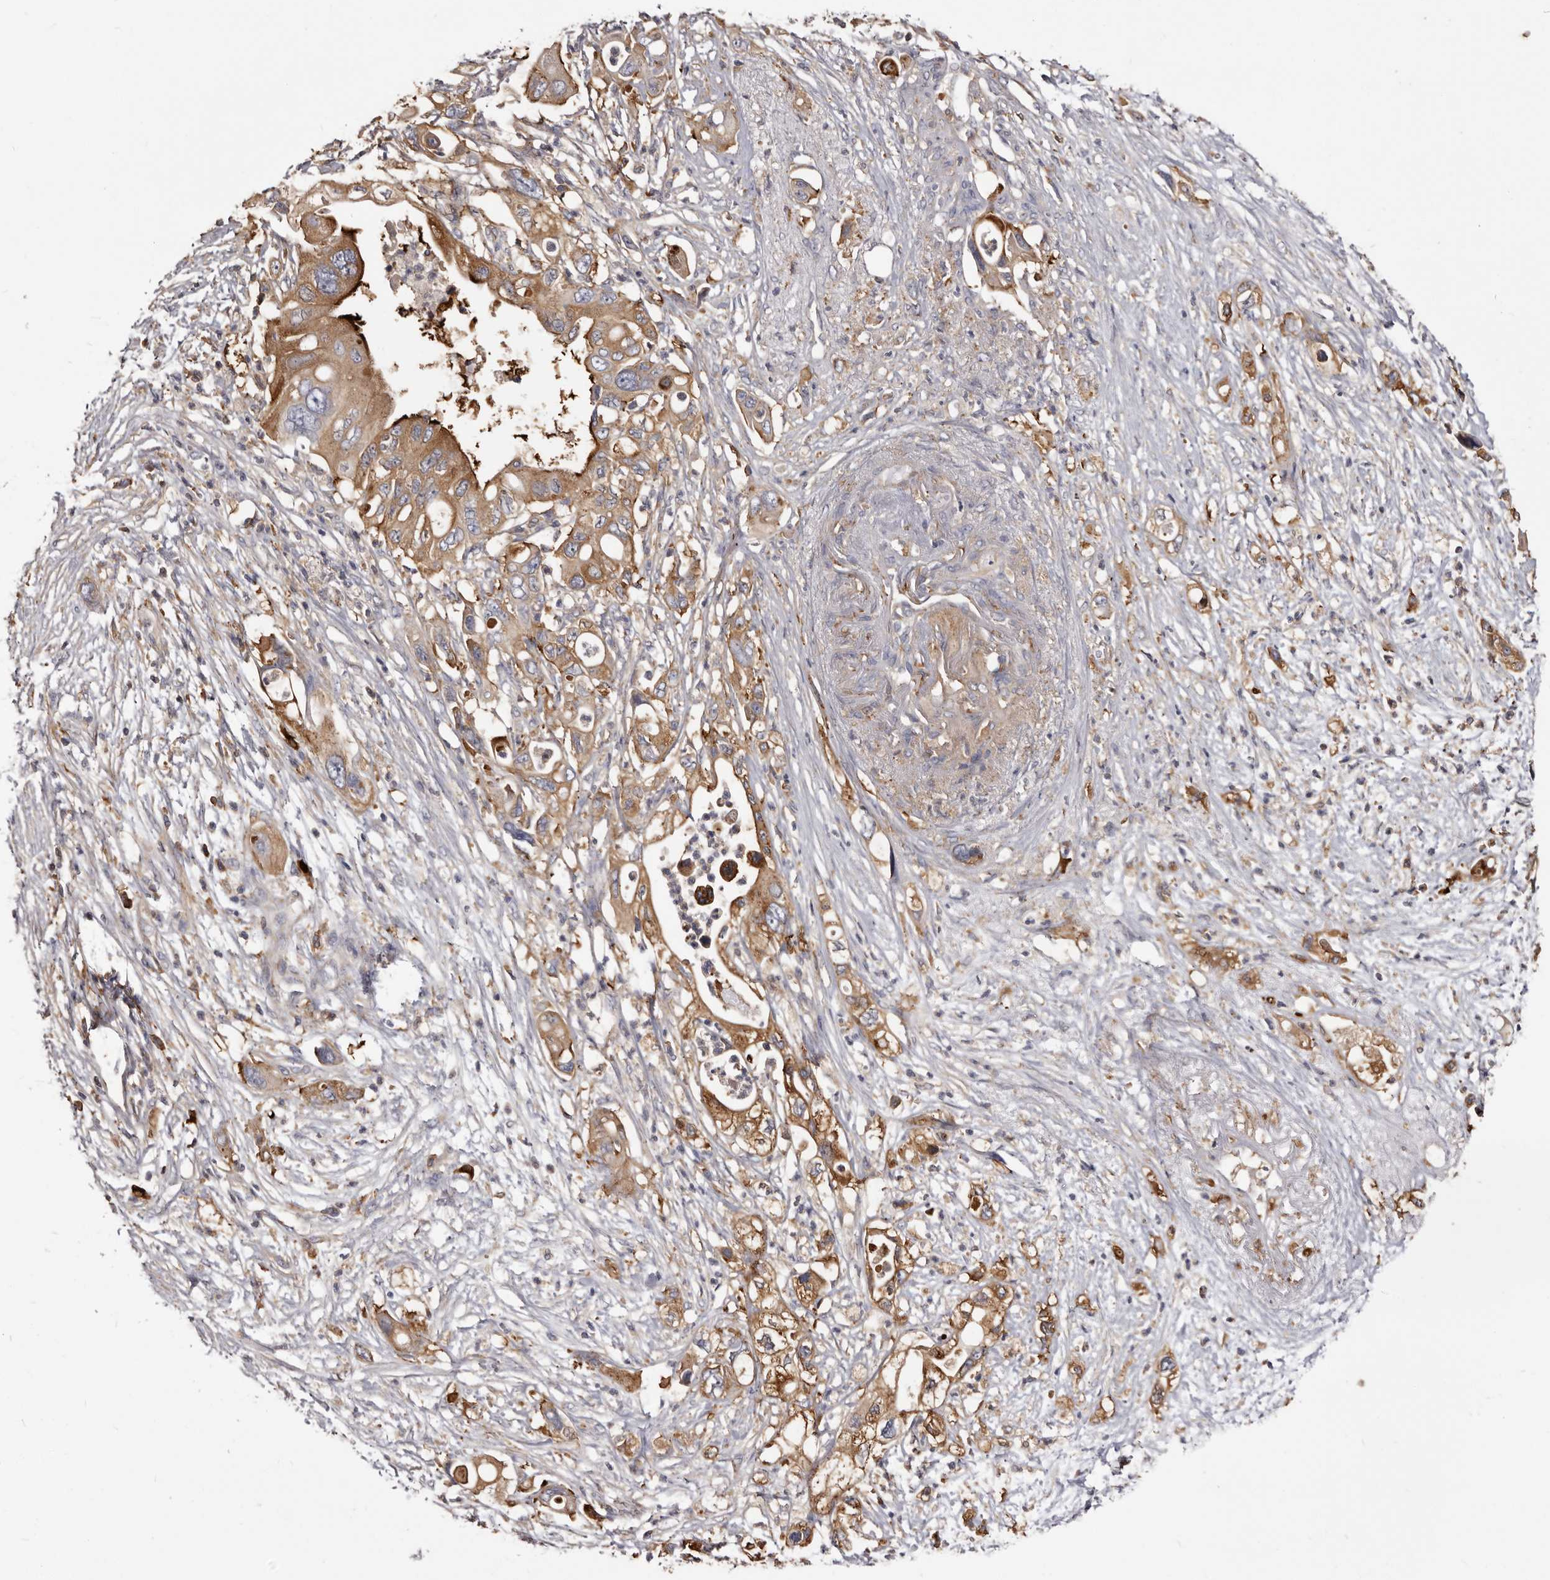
{"staining": {"intensity": "moderate", "quantity": ">75%", "location": "cytoplasmic/membranous"}, "tissue": "pancreatic cancer", "cell_type": "Tumor cells", "image_type": "cancer", "snomed": [{"axis": "morphology", "description": "Adenocarcinoma, NOS"}, {"axis": "topography", "description": "Pancreas"}], "caption": "A micrograph of human pancreatic cancer (adenocarcinoma) stained for a protein shows moderate cytoplasmic/membranous brown staining in tumor cells.", "gene": "TPD52", "patient": {"sex": "male", "age": 66}}